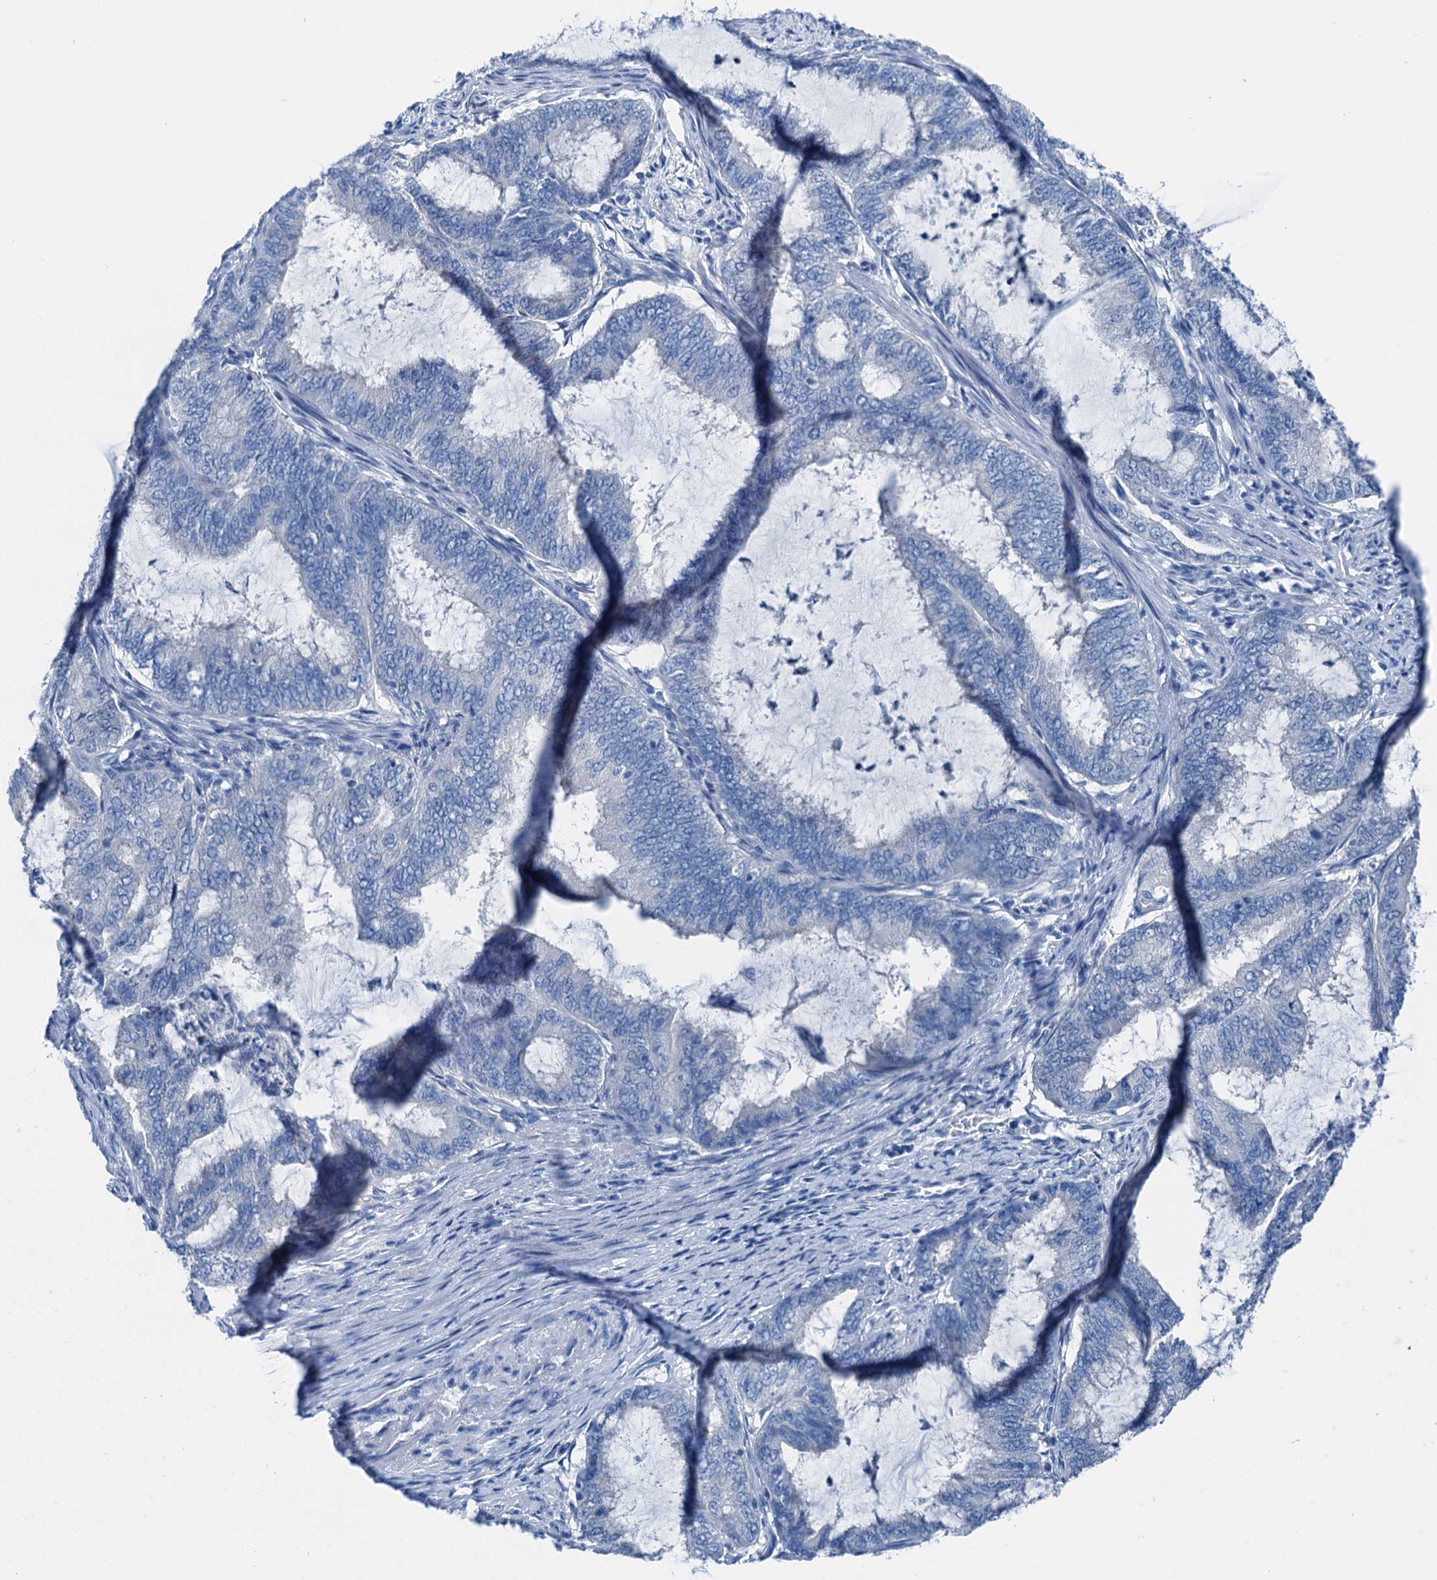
{"staining": {"intensity": "negative", "quantity": "none", "location": "none"}, "tissue": "endometrial cancer", "cell_type": "Tumor cells", "image_type": "cancer", "snomed": [{"axis": "morphology", "description": "Adenocarcinoma, NOS"}, {"axis": "topography", "description": "Endometrium"}], "caption": "Tumor cells are negative for protein expression in human adenocarcinoma (endometrial).", "gene": "CBLN3", "patient": {"sex": "female", "age": 51}}